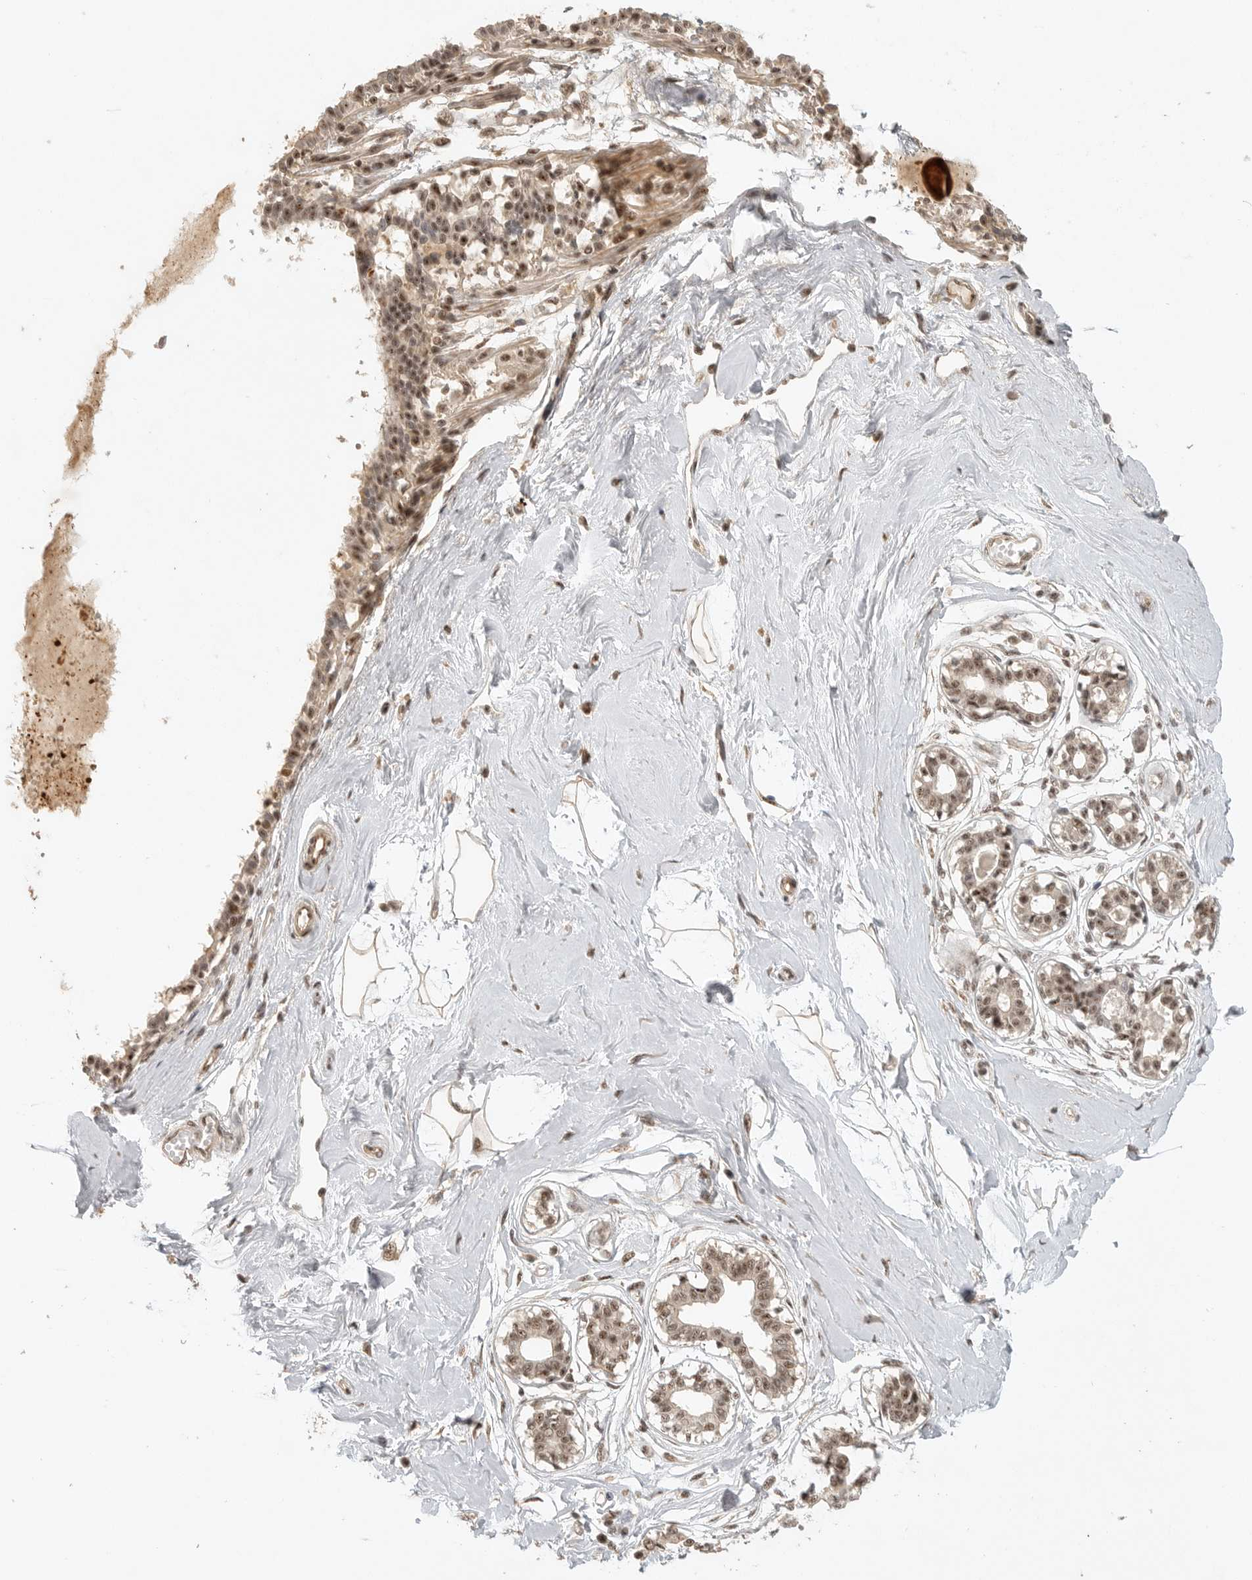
{"staining": {"intensity": "negative", "quantity": "none", "location": "none"}, "tissue": "breast", "cell_type": "Adipocytes", "image_type": "normal", "snomed": [{"axis": "morphology", "description": "Normal tissue, NOS"}, {"axis": "topography", "description": "Breast"}], "caption": "Immunohistochemistry image of benign breast stained for a protein (brown), which reveals no staining in adipocytes. Nuclei are stained in blue.", "gene": "POMP", "patient": {"sex": "female", "age": 45}}